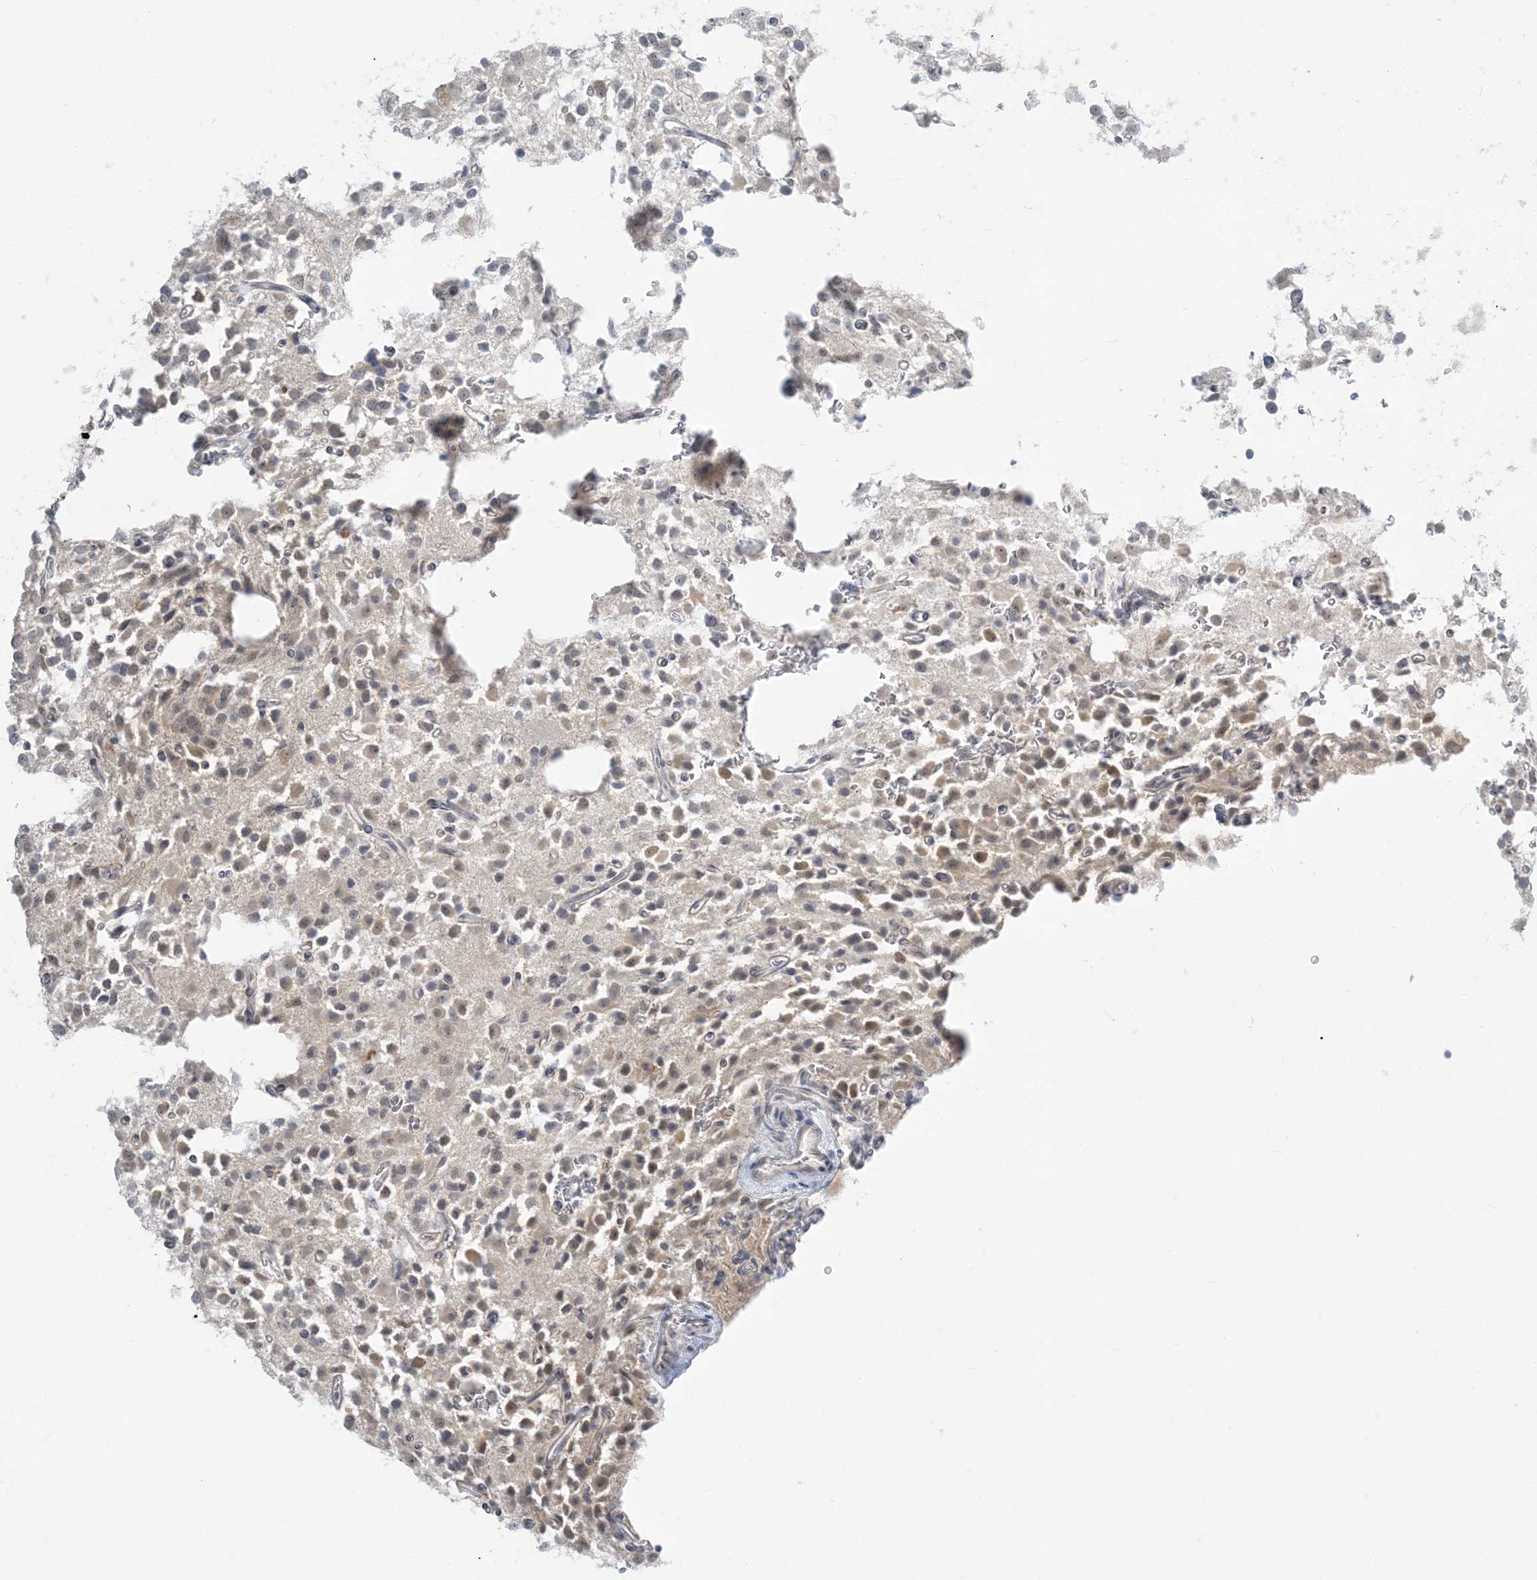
{"staining": {"intensity": "weak", "quantity": "<25%", "location": "cytoplasmic/membranous"}, "tissue": "glioma", "cell_type": "Tumor cells", "image_type": "cancer", "snomed": [{"axis": "morphology", "description": "Glioma, malignant, High grade"}, {"axis": "topography", "description": "Brain"}], "caption": "There is no significant expression in tumor cells of high-grade glioma (malignant).", "gene": "ZC3H6", "patient": {"sex": "female", "age": 62}}